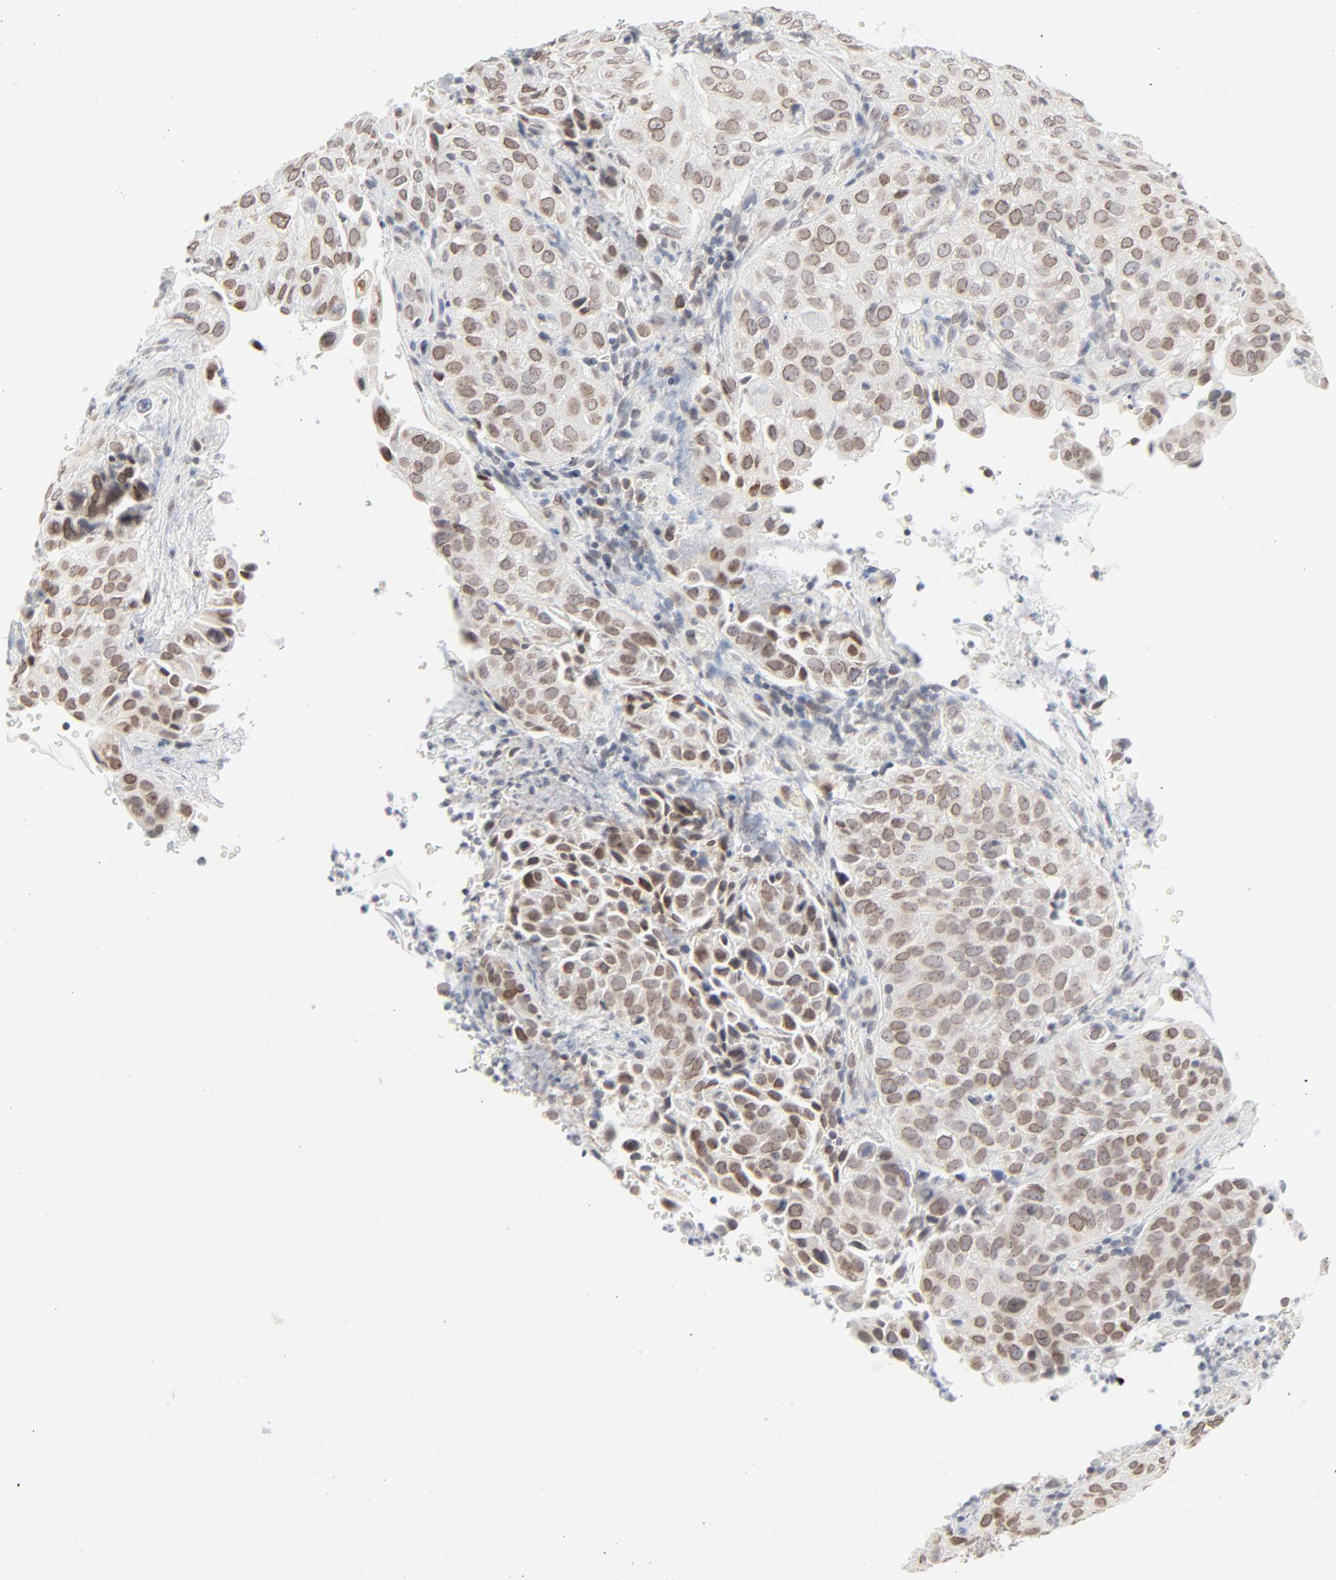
{"staining": {"intensity": "moderate", "quantity": "25%-75%", "location": "cytoplasmic/membranous,nuclear"}, "tissue": "cervical cancer", "cell_type": "Tumor cells", "image_type": "cancer", "snomed": [{"axis": "morphology", "description": "Squamous cell carcinoma, NOS"}, {"axis": "topography", "description": "Cervix"}], "caption": "Immunohistochemical staining of human cervical cancer (squamous cell carcinoma) exhibits moderate cytoplasmic/membranous and nuclear protein staining in about 25%-75% of tumor cells.", "gene": "MAD1L1", "patient": {"sex": "female", "age": 38}}